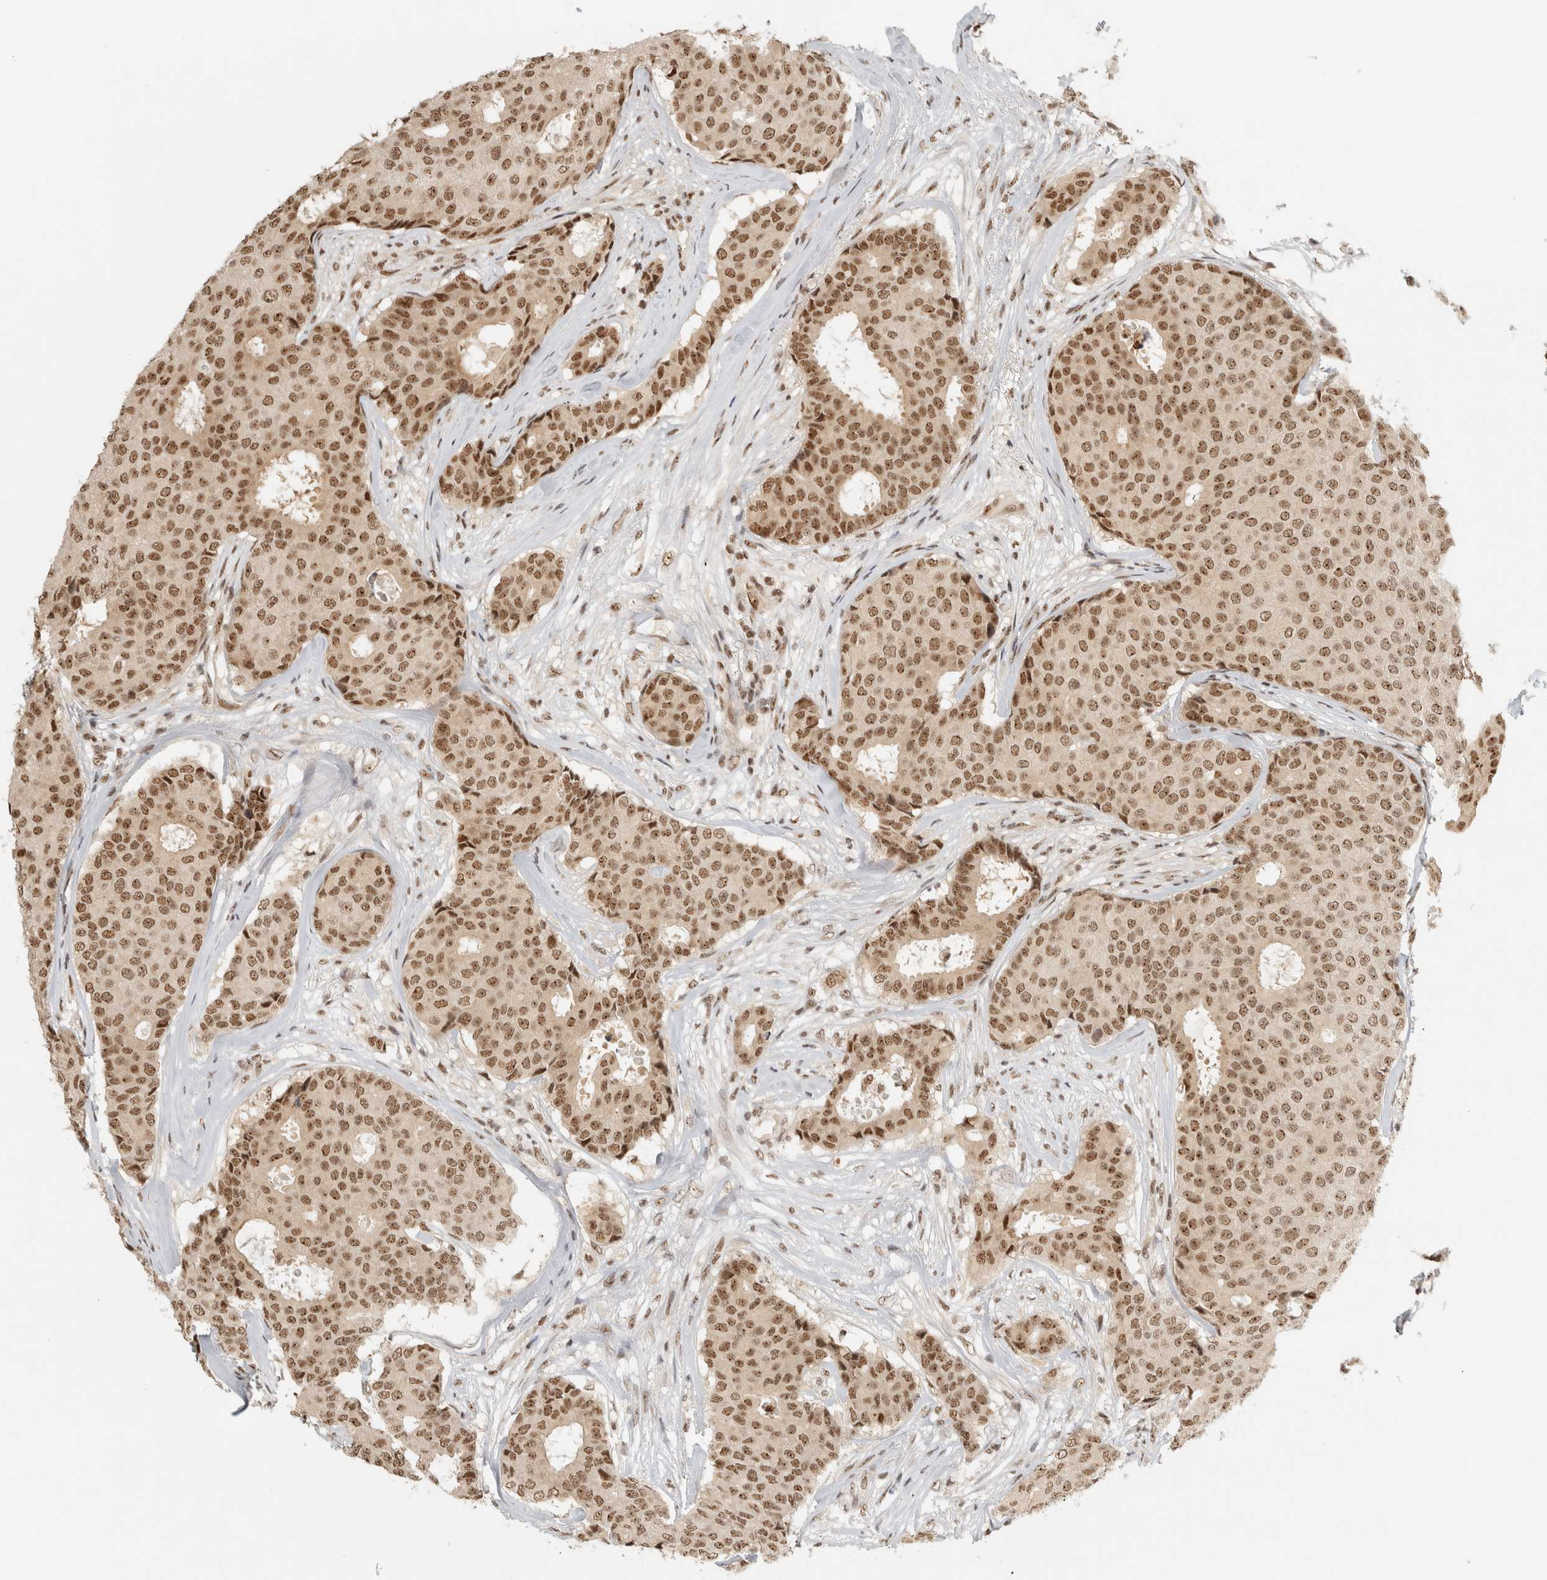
{"staining": {"intensity": "moderate", "quantity": ">75%", "location": "nuclear"}, "tissue": "breast cancer", "cell_type": "Tumor cells", "image_type": "cancer", "snomed": [{"axis": "morphology", "description": "Duct carcinoma"}, {"axis": "topography", "description": "Breast"}], "caption": "Breast cancer (infiltrating ductal carcinoma) was stained to show a protein in brown. There is medium levels of moderate nuclear staining in about >75% of tumor cells. (Brightfield microscopy of DAB IHC at high magnification).", "gene": "EBNA1BP2", "patient": {"sex": "female", "age": 75}}